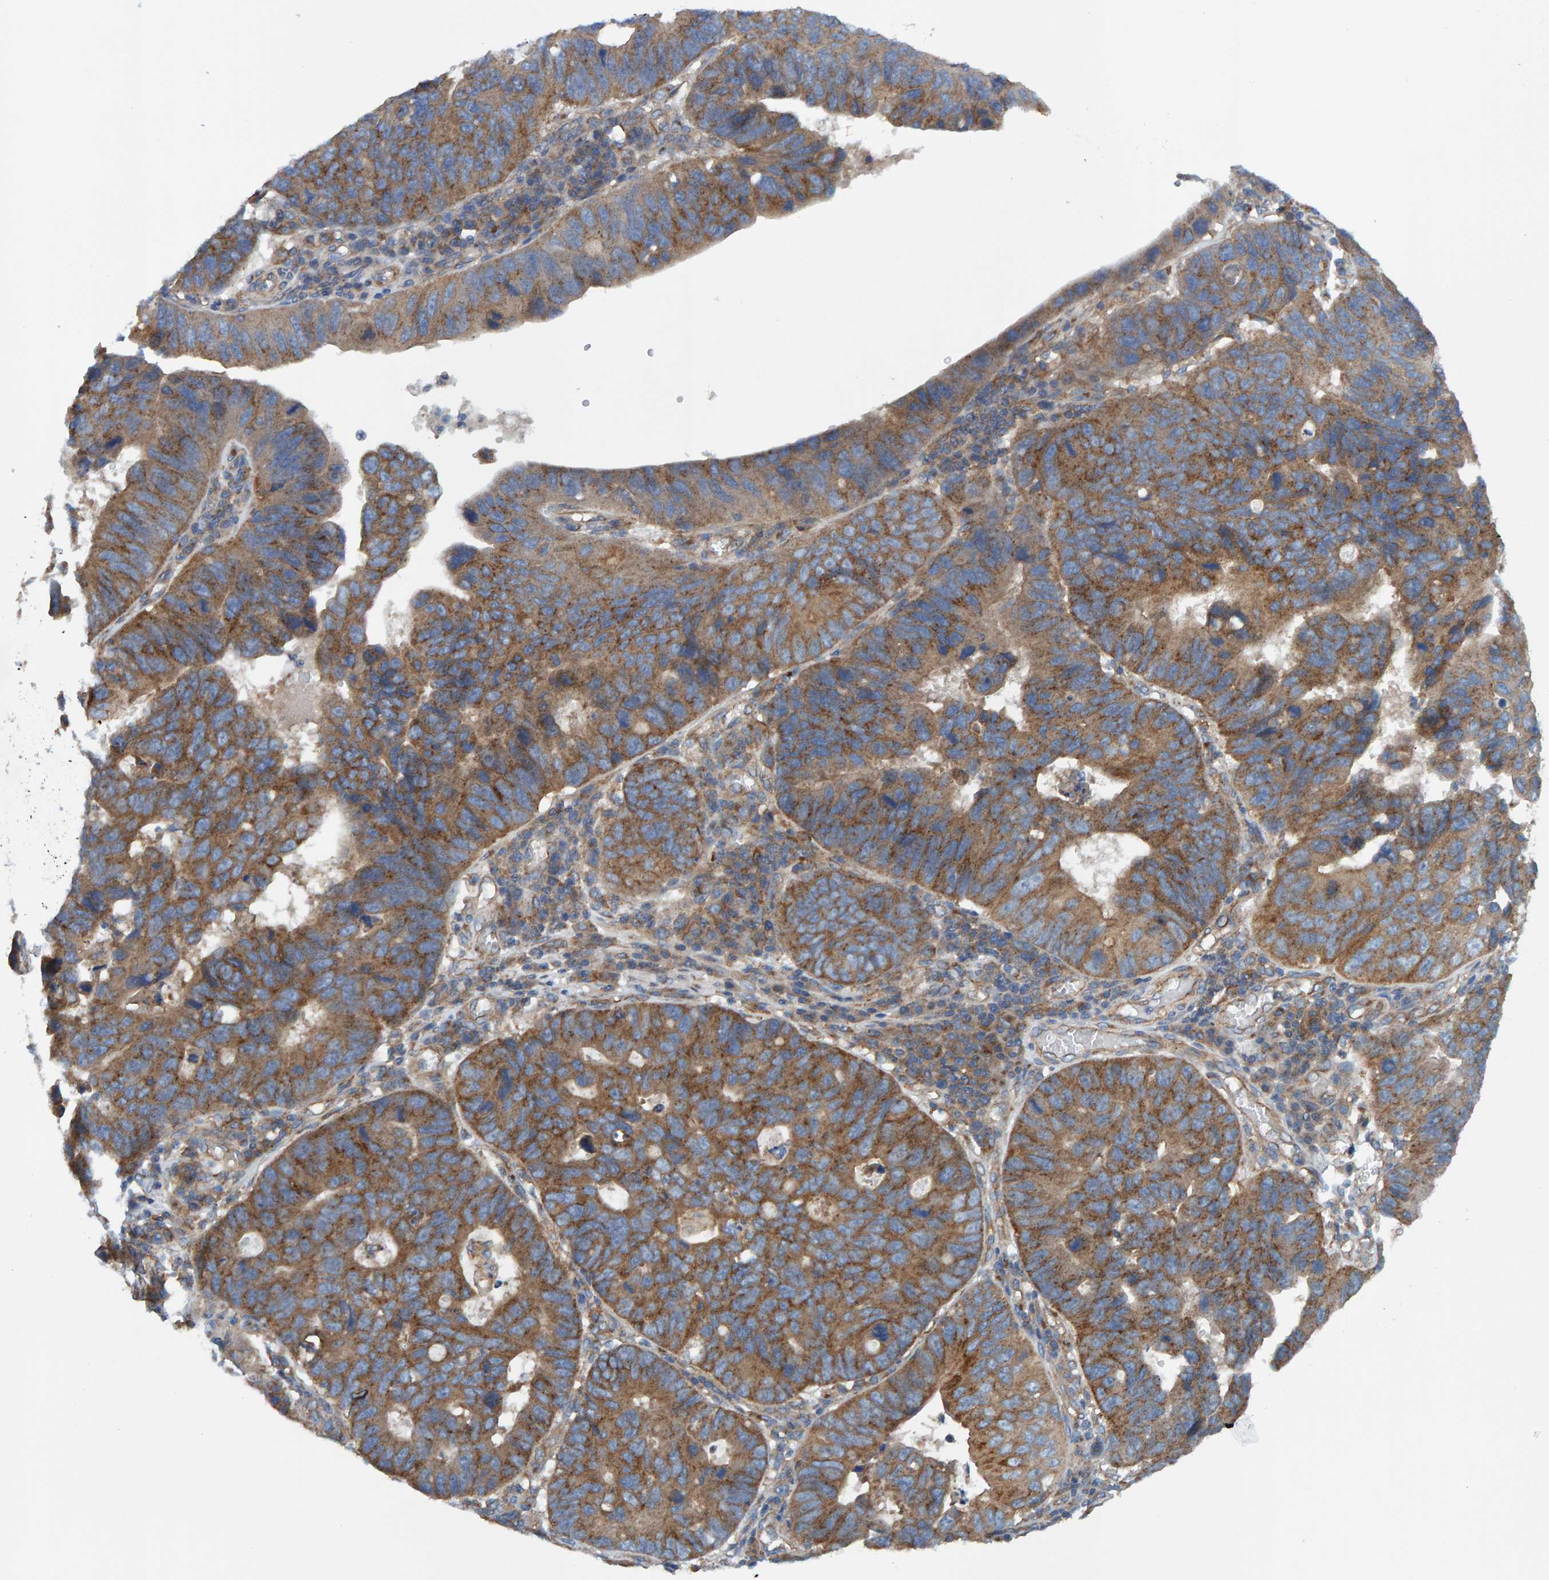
{"staining": {"intensity": "moderate", "quantity": ">75%", "location": "cytoplasmic/membranous"}, "tissue": "stomach cancer", "cell_type": "Tumor cells", "image_type": "cancer", "snomed": [{"axis": "morphology", "description": "Adenocarcinoma, NOS"}, {"axis": "topography", "description": "Stomach"}], "caption": "Stomach cancer (adenocarcinoma) stained with DAB (3,3'-diaminobenzidine) immunohistochemistry (IHC) shows medium levels of moderate cytoplasmic/membranous positivity in approximately >75% of tumor cells.", "gene": "MKLN1", "patient": {"sex": "male", "age": 59}}